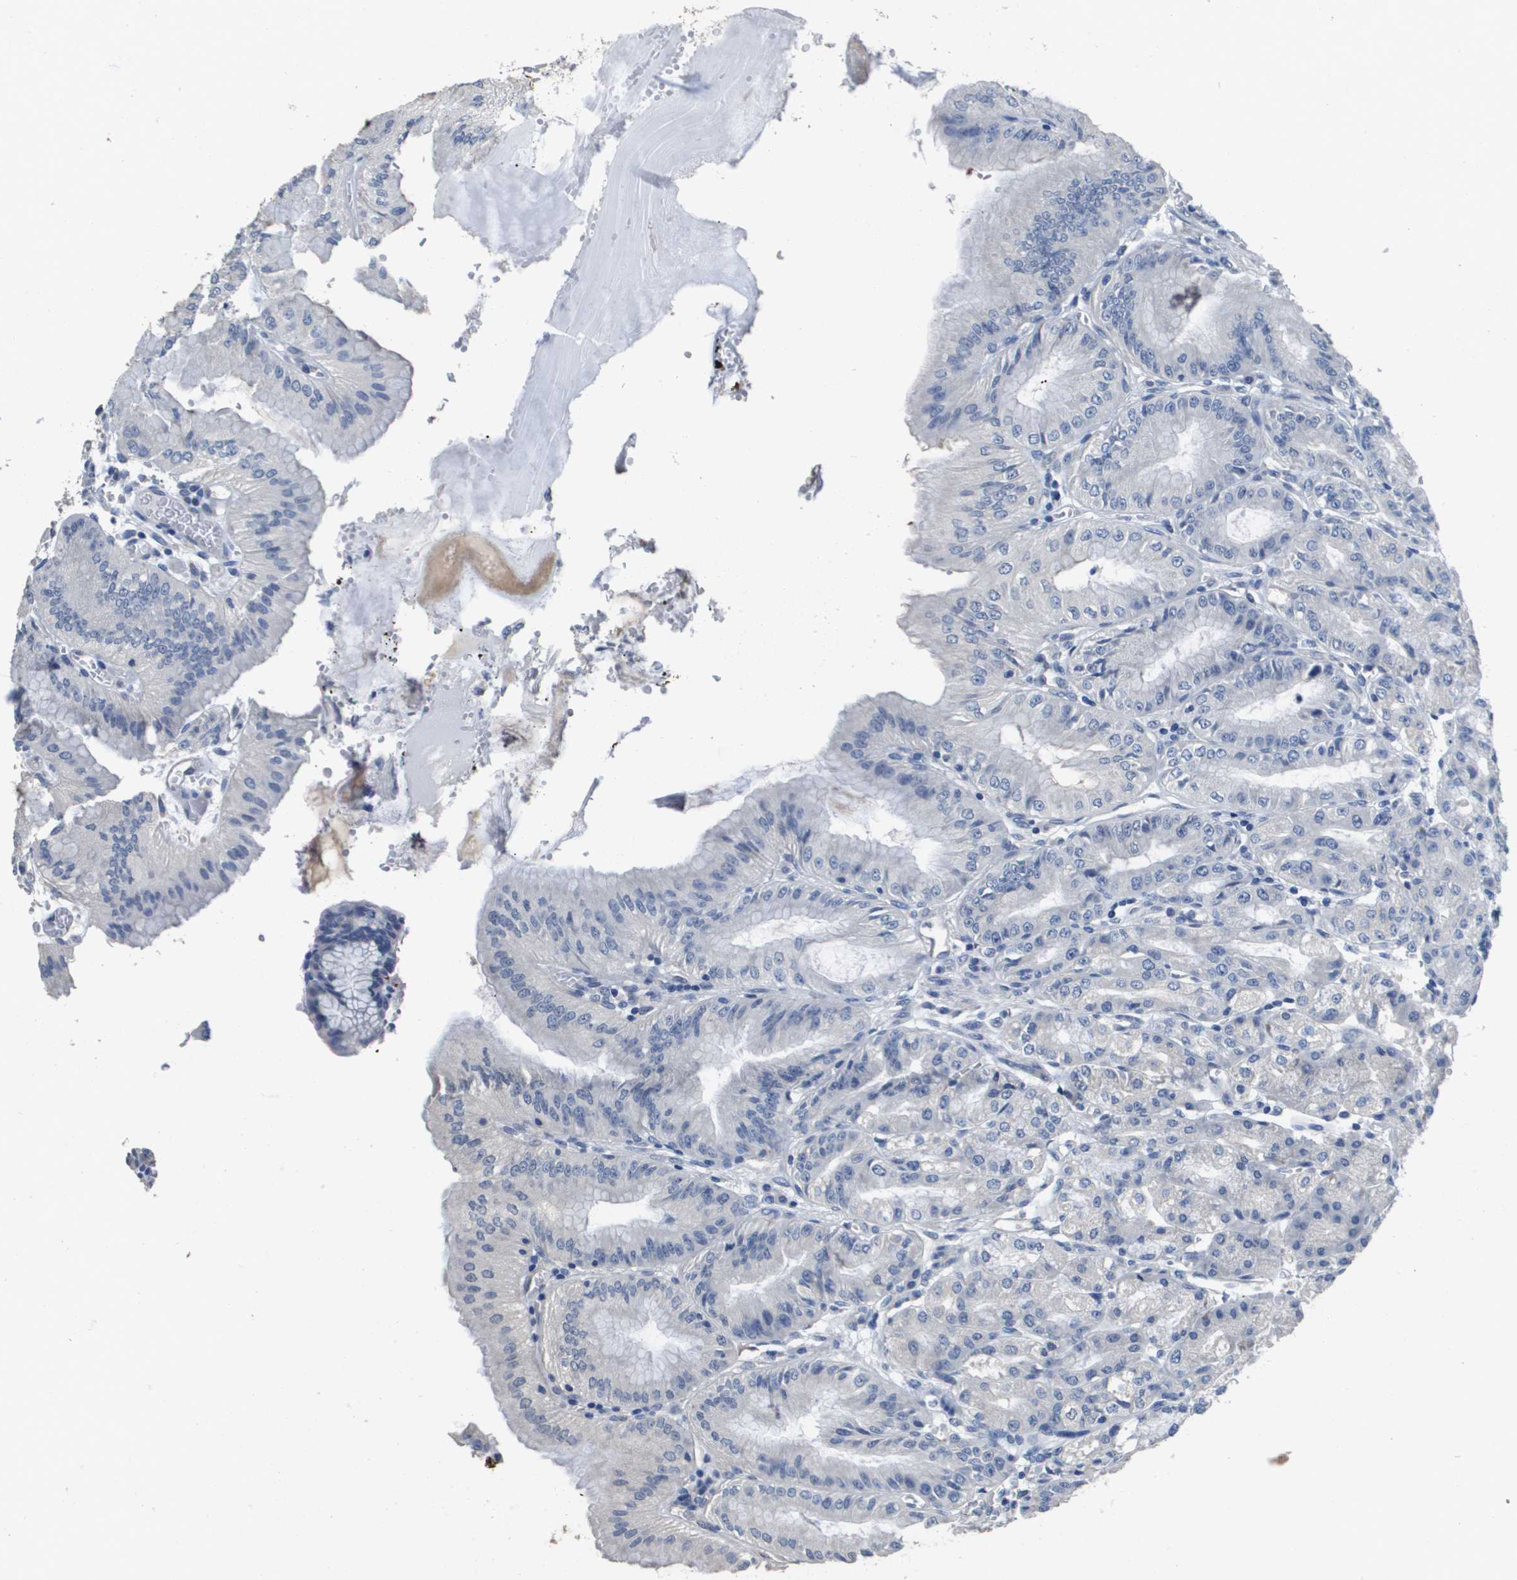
{"staining": {"intensity": "weak", "quantity": "<25%", "location": "cytoplasmic/membranous"}, "tissue": "stomach", "cell_type": "Glandular cells", "image_type": "normal", "snomed": [{"axis": "morphology", "description": "Normal tissue, NOS"}, {"axis": "topography", "description": "Stomach, lower"}], "caption": "Glandular cells are negative for protein expression in unremarkable human stomach.", "gene": "MT3", "patient": {"sex": "male", "age": 71}}